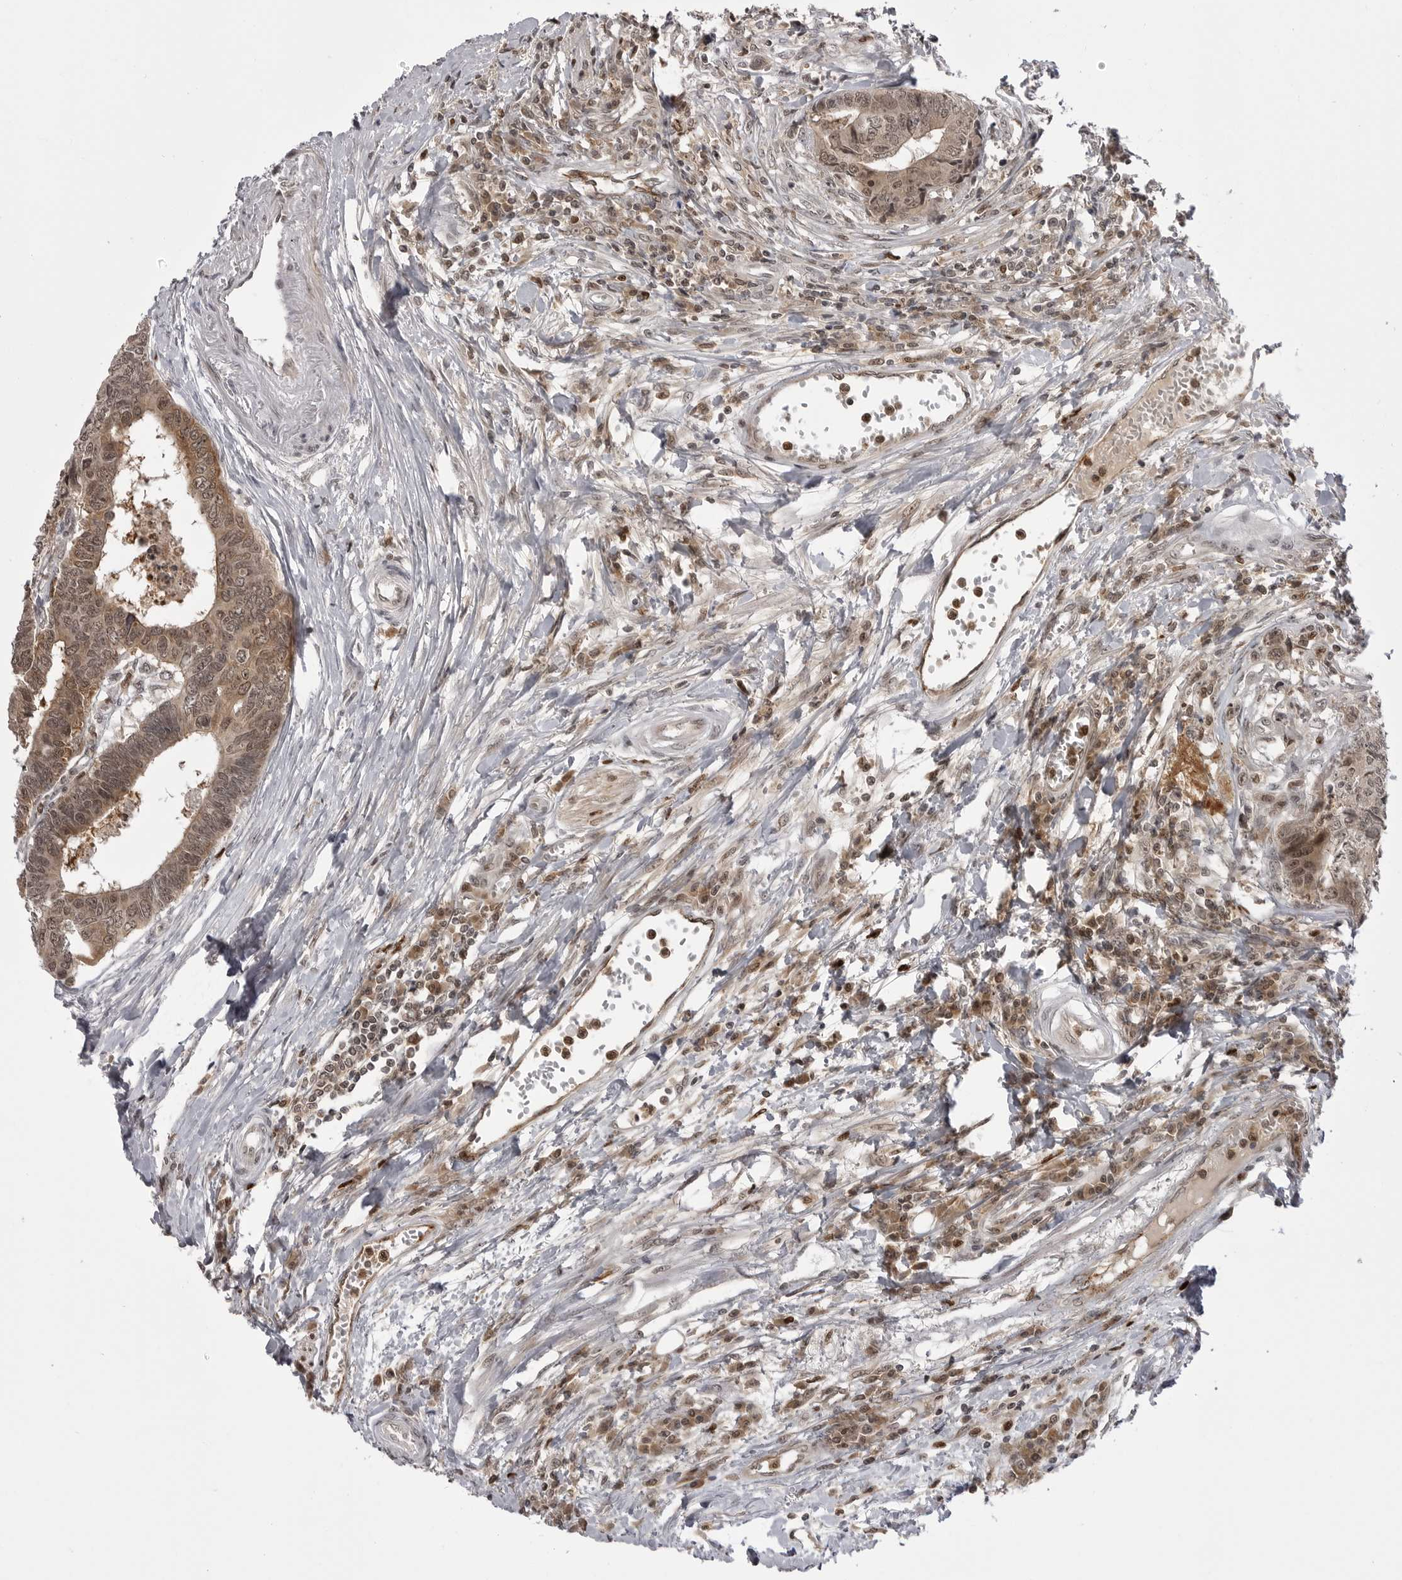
{"staining": {"intensity": "moderate", "quantity": ">75%", "location": "cytoplasmic/membranous,nuclear"}, "tissue": "colorectal cancer", "cell_type": "Tumor cells", "image_type": "cancer", "snomed": [{"axis": "morphology", "description": "Adenocarcinoma, NOS"}, {"axis": "topography", "description": "Rectum"}], "caption": "High-power microscopy captured an IHC image of colorectal cancer, revealing moderate cytoplasmic/membranous and nuclear positivity in approximately >75% of tumor cells.", "gene": "PTK2B", "patient": {"sex": "male", "age": 84}}